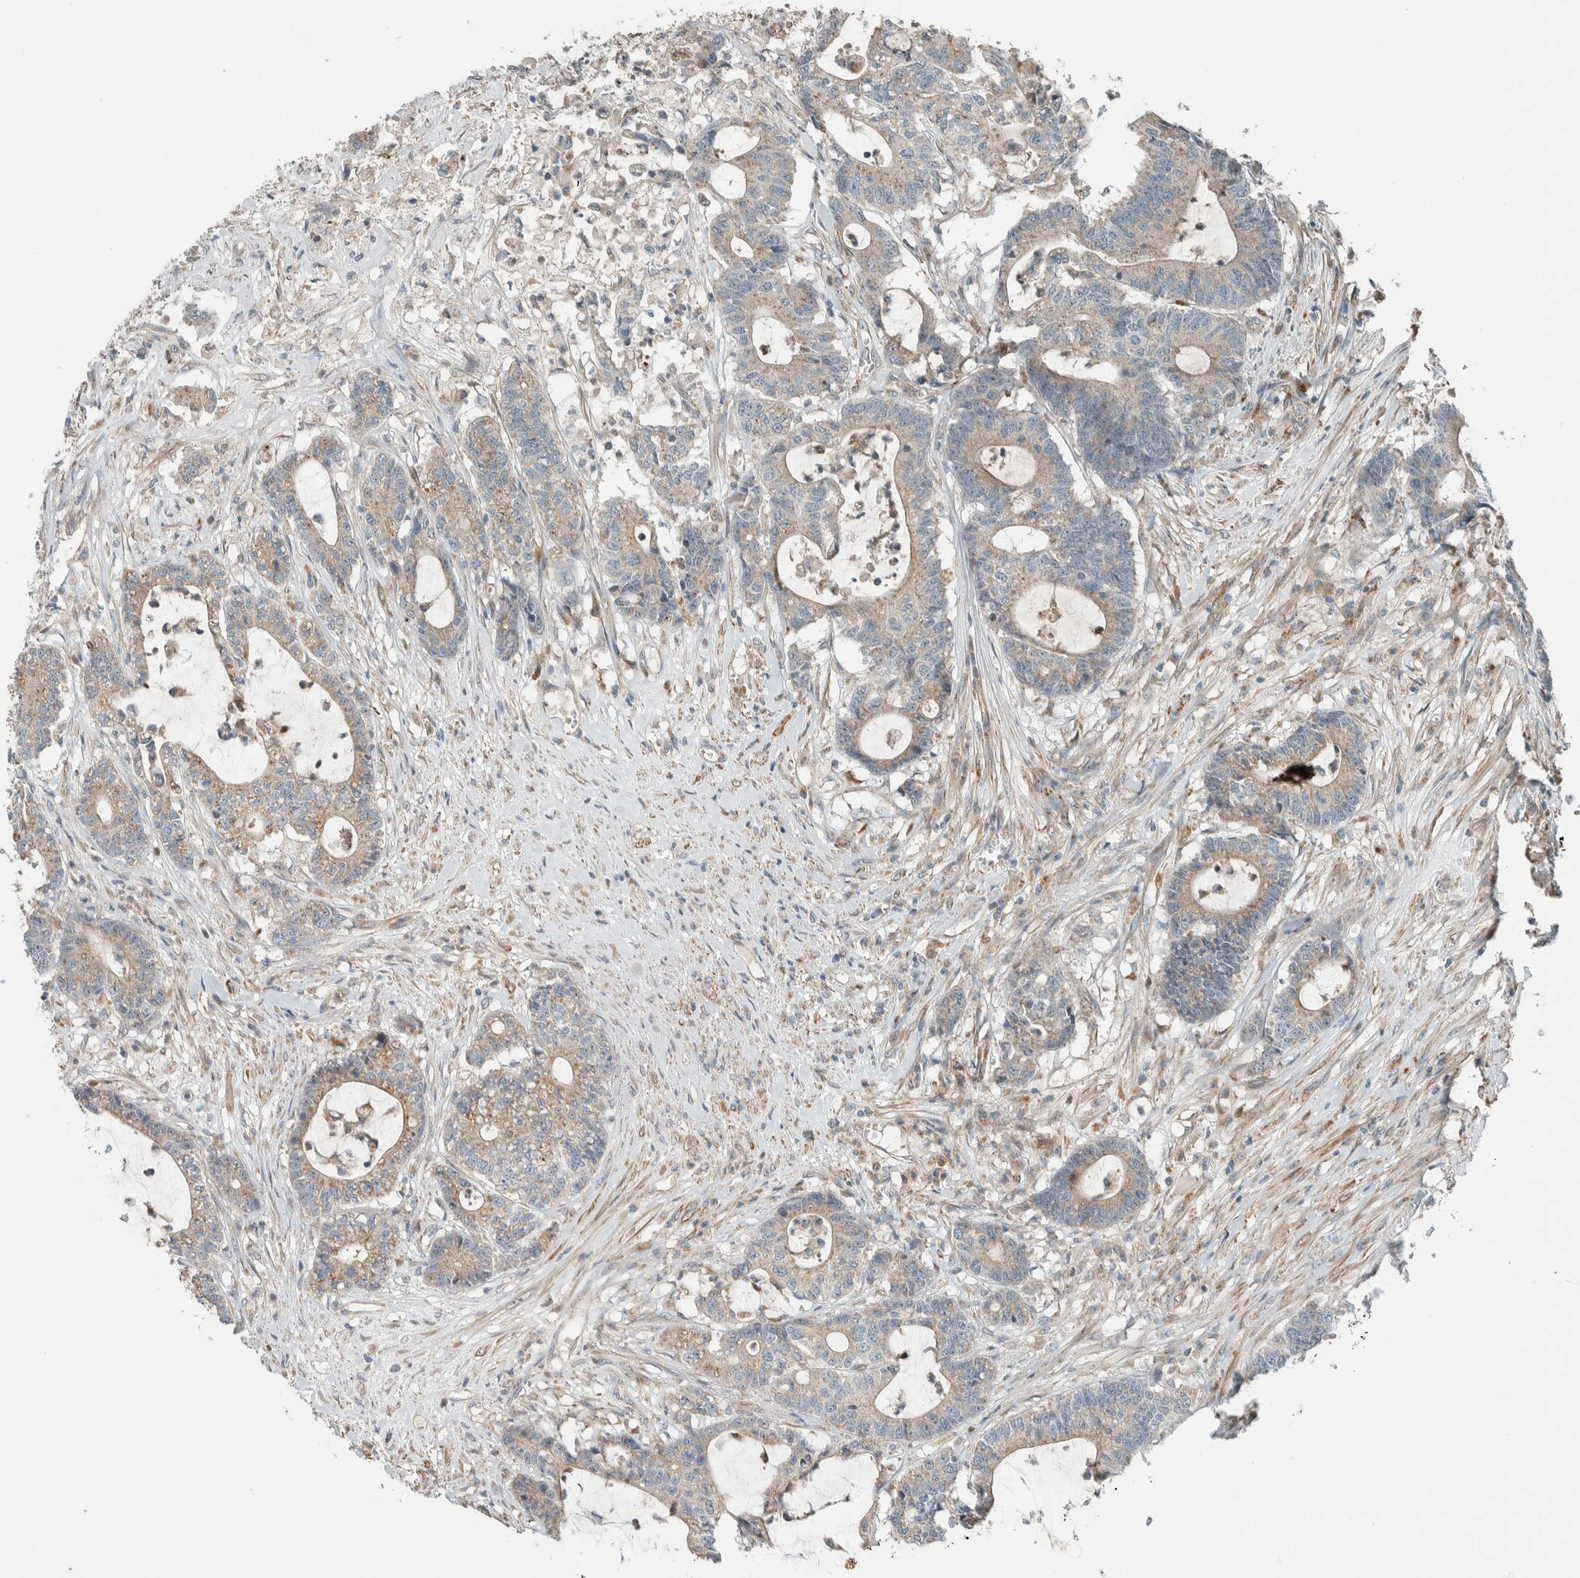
{"staining": {"intensity": "weak", "quantity": "25%-75%", "location": "cytoplasmic/membranous"}, "tissue": "colorectal cancer", "cell_type": "Tumor cells", "image_type": "cancer", "snomed": [{"axis": "morphology", "description": "Adenocarcinoma, NOS"}, {"axis": "topography", "description": "Colon"}], "caption": "This photomicrograph shows colorectal cancer (adenocarcinoma) stained with IHC to label a protein in brown. The cytoplasmic/membranous of tumor cells show weak positivity for the protein. Nuclei are counter-stained blue.", "gene": "SLFN12L", "patient": {"sex": "female", "age": 84}}